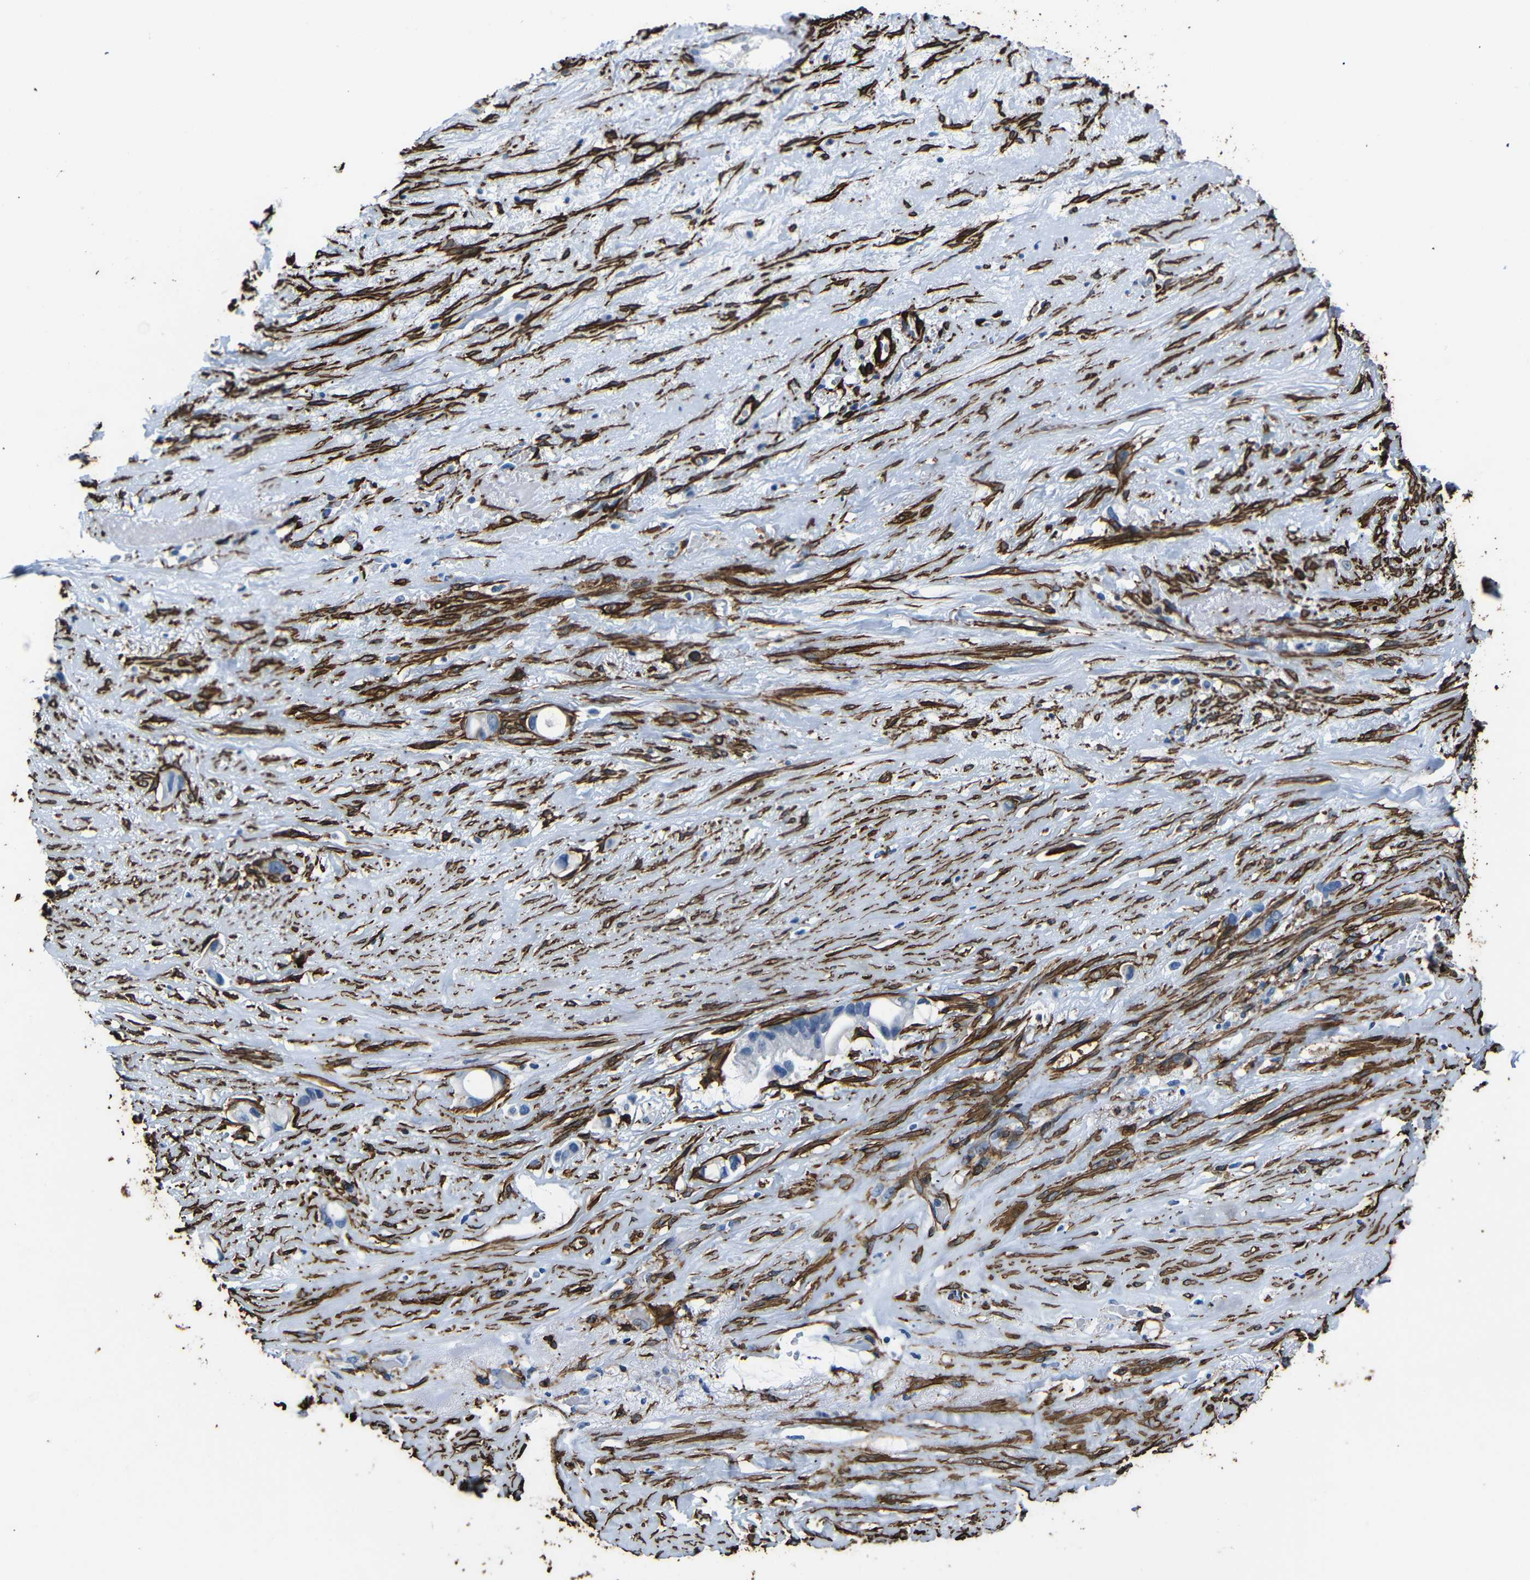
{"staining": {"intensity": "negative", "quantity": "none", "location": "none"}, "tissue": "liver cancer", "cell_type": "Tumor cells", "image_type": "cancer", "snomed": [{"axis": "morphology", "description": "Cholangiocarcinoma"}, {"axis": "topography", "description": "Liver"}], "caption": "Tumor cells show no significant staining in liver cholangiocarcinoma. (Immunohistochemistry, brightfield microscopy, high magnification).", "gene": "ACTA2", "patient": {"sex": "female", "age": 65}}